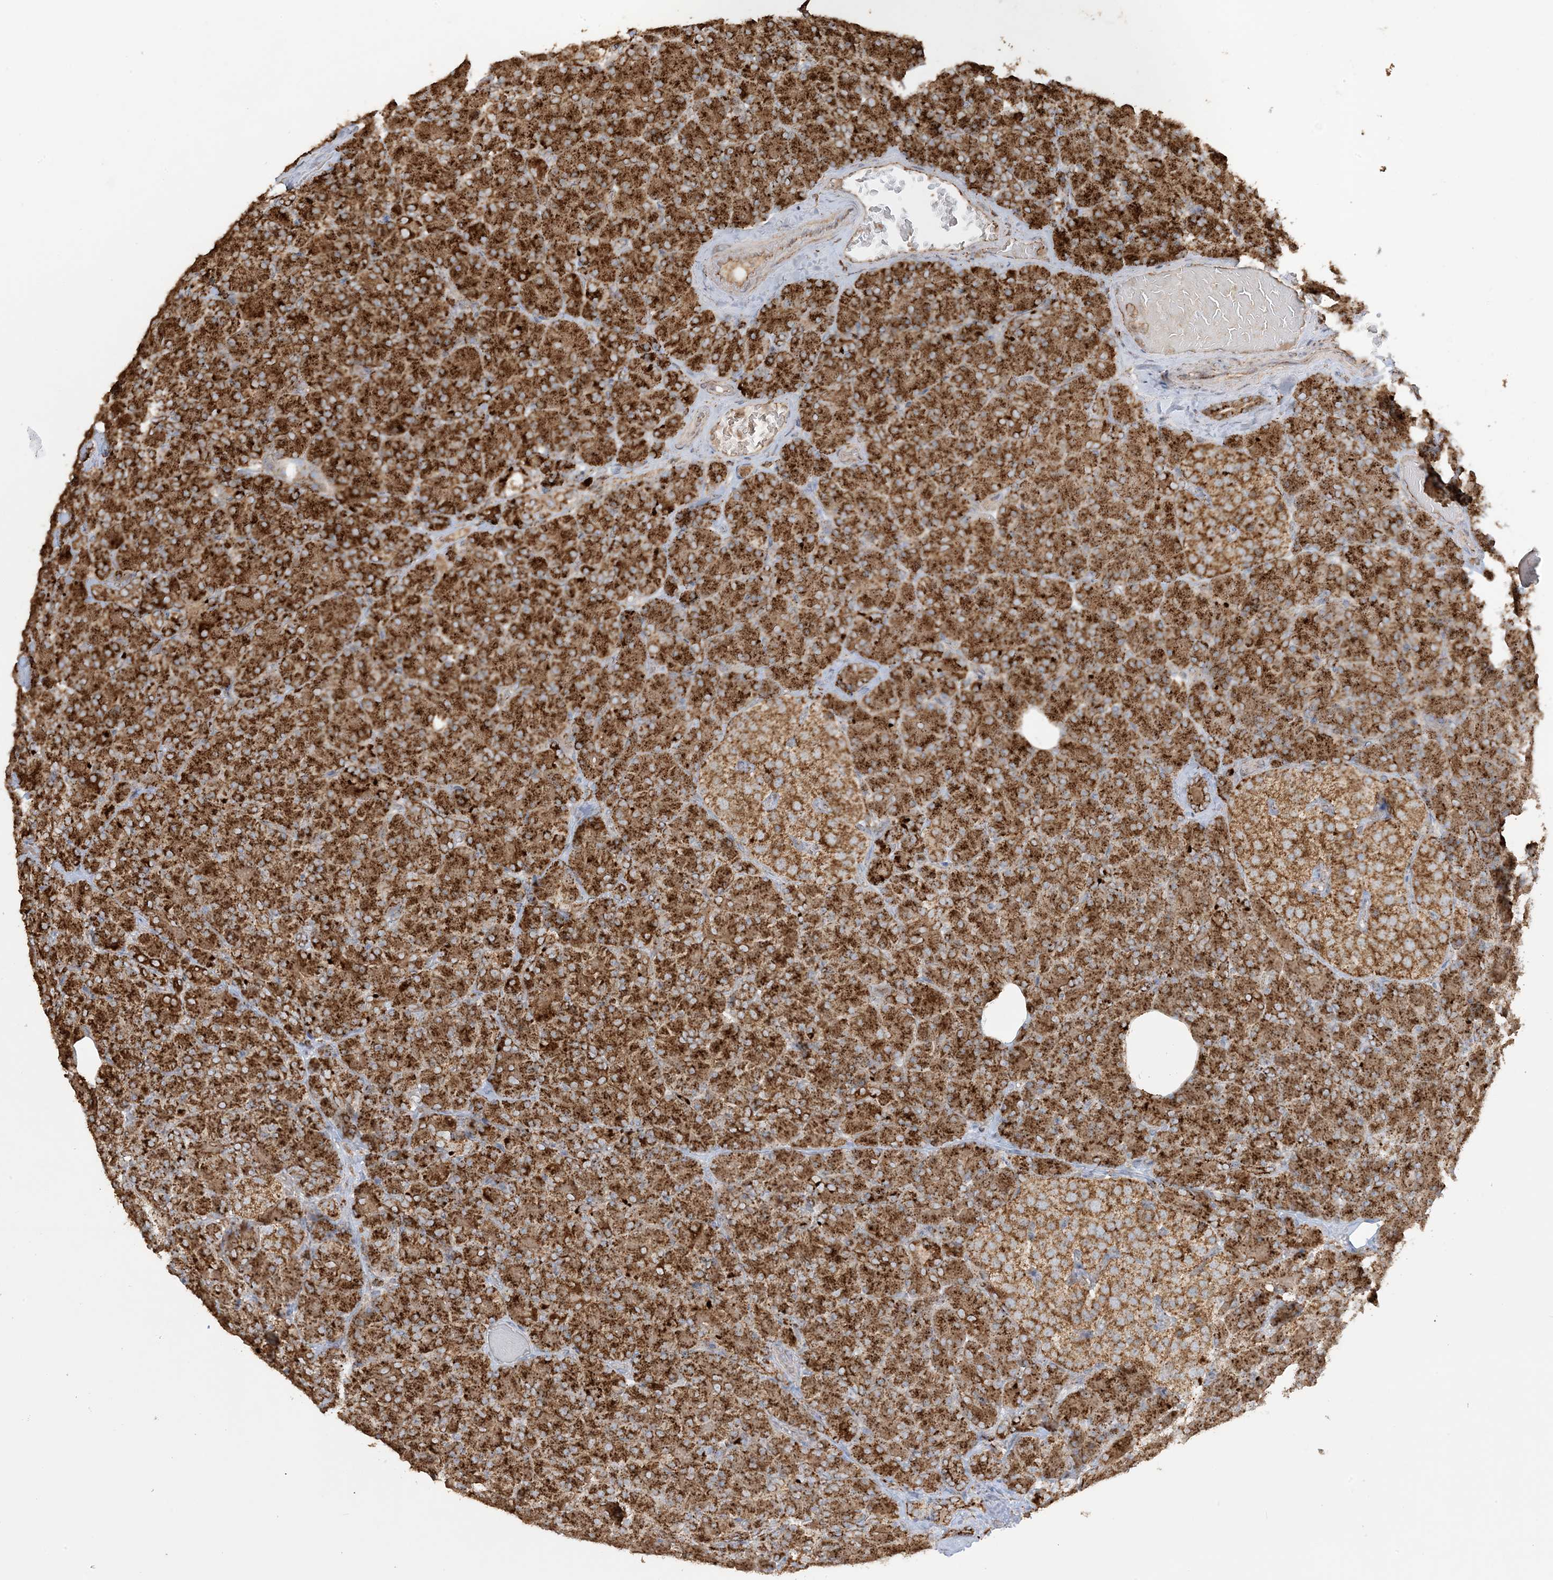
{"staining": {"intensity": "strong", "quantity": ">75%", "location": "cytoplasmic/membranous"}, "tissue": "pancreas", "cell_type": "Exocrine glandular cells", "image_type": "normal", "snomed": [{"axis": "morphology", "description": "Normal tissue, NOS"}, {"axis": "topography", "description": "Pancreas"}], "caption": "Protein staining reveals strong cytoplasmic/membranous positivity in about >75% of exocrine glandular cells in unremarkable pancreas.", "gene": "AGA", "patient": {"sex": "female", "age": 43}}